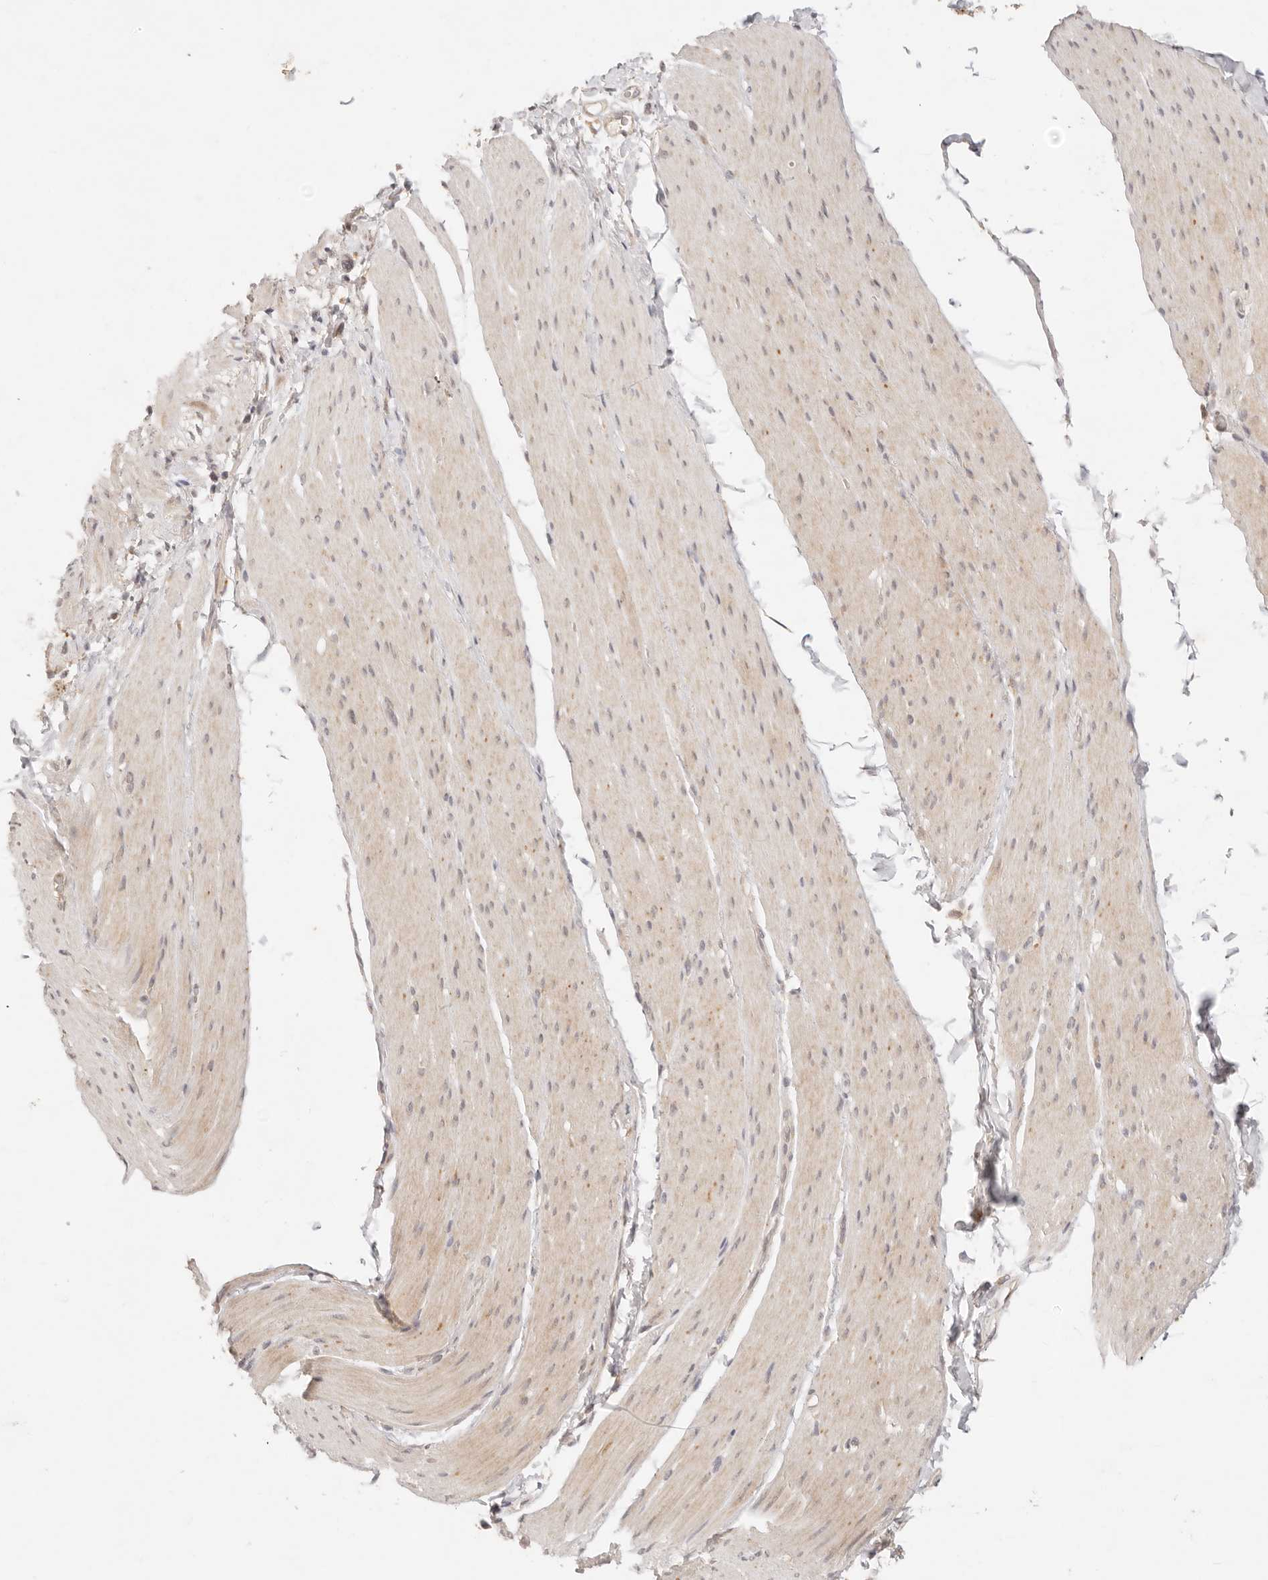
{"staining": {"intensity": "weak", "quantity": "25%-75%", "location": "cytoplasmic/membranous"}, "tissue": "smooth muscle", "cell_type": "Smooth muscle cells", "image_type": "normal", "snomed": [{"axis": "morphology", "description": "Normal tissue, NOS"}, {"axis": "topography", "description": "Smooth muscle"}, {"axis": "topography", "description": "Small intestine"}], "caption": "Benign smooth muscle was stained to show a protein in brown. There is low levels of weak cytoplasmic/membranous positivity in approximately 25%-75% of smooth muscle cells. (DAB = brown stain, brightfield microscopy at high magnification).", "gene": "GPR156", "patient": {"sex": "female", "age": 84}}